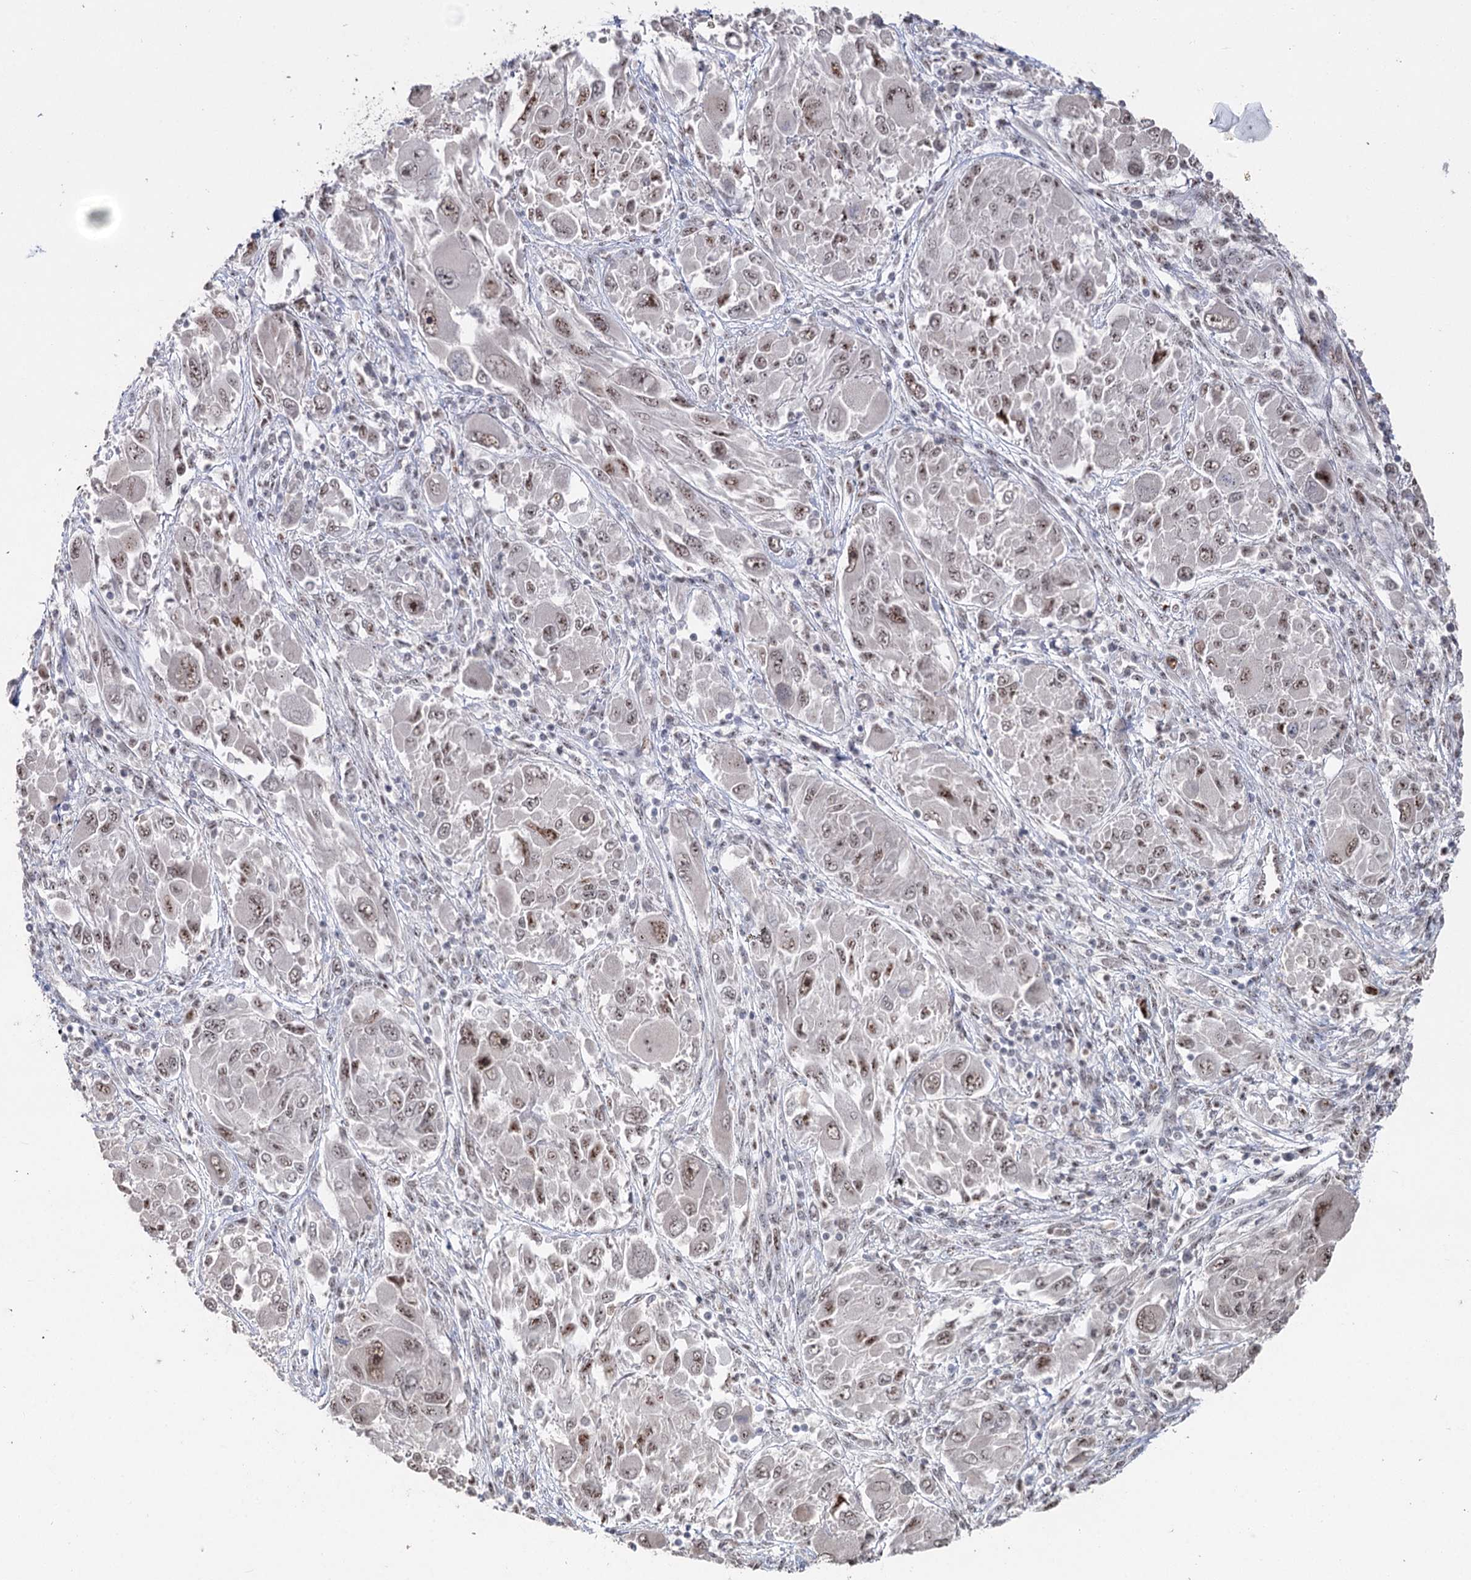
{"staining": {"intensity": "moderate", "quantity": "25%-75%", "location": "nuclear"}, "tissue": "melanoma", "cell_type": "Tumor cells", "image_type": "cancer", "snomed": [{"axis": "morphology", "description": "Malignant melanoma, NOS"}, {"axis": "topography", "description": "Skin"}], "caption": "Malignant melanoma was stained to show a protein in brown. There is medium levels of moderate nuclear expression in about 25%-75% of tumor cells.", "gene": "RUFY4", "patient": {"sex": "female", "age": 91}}